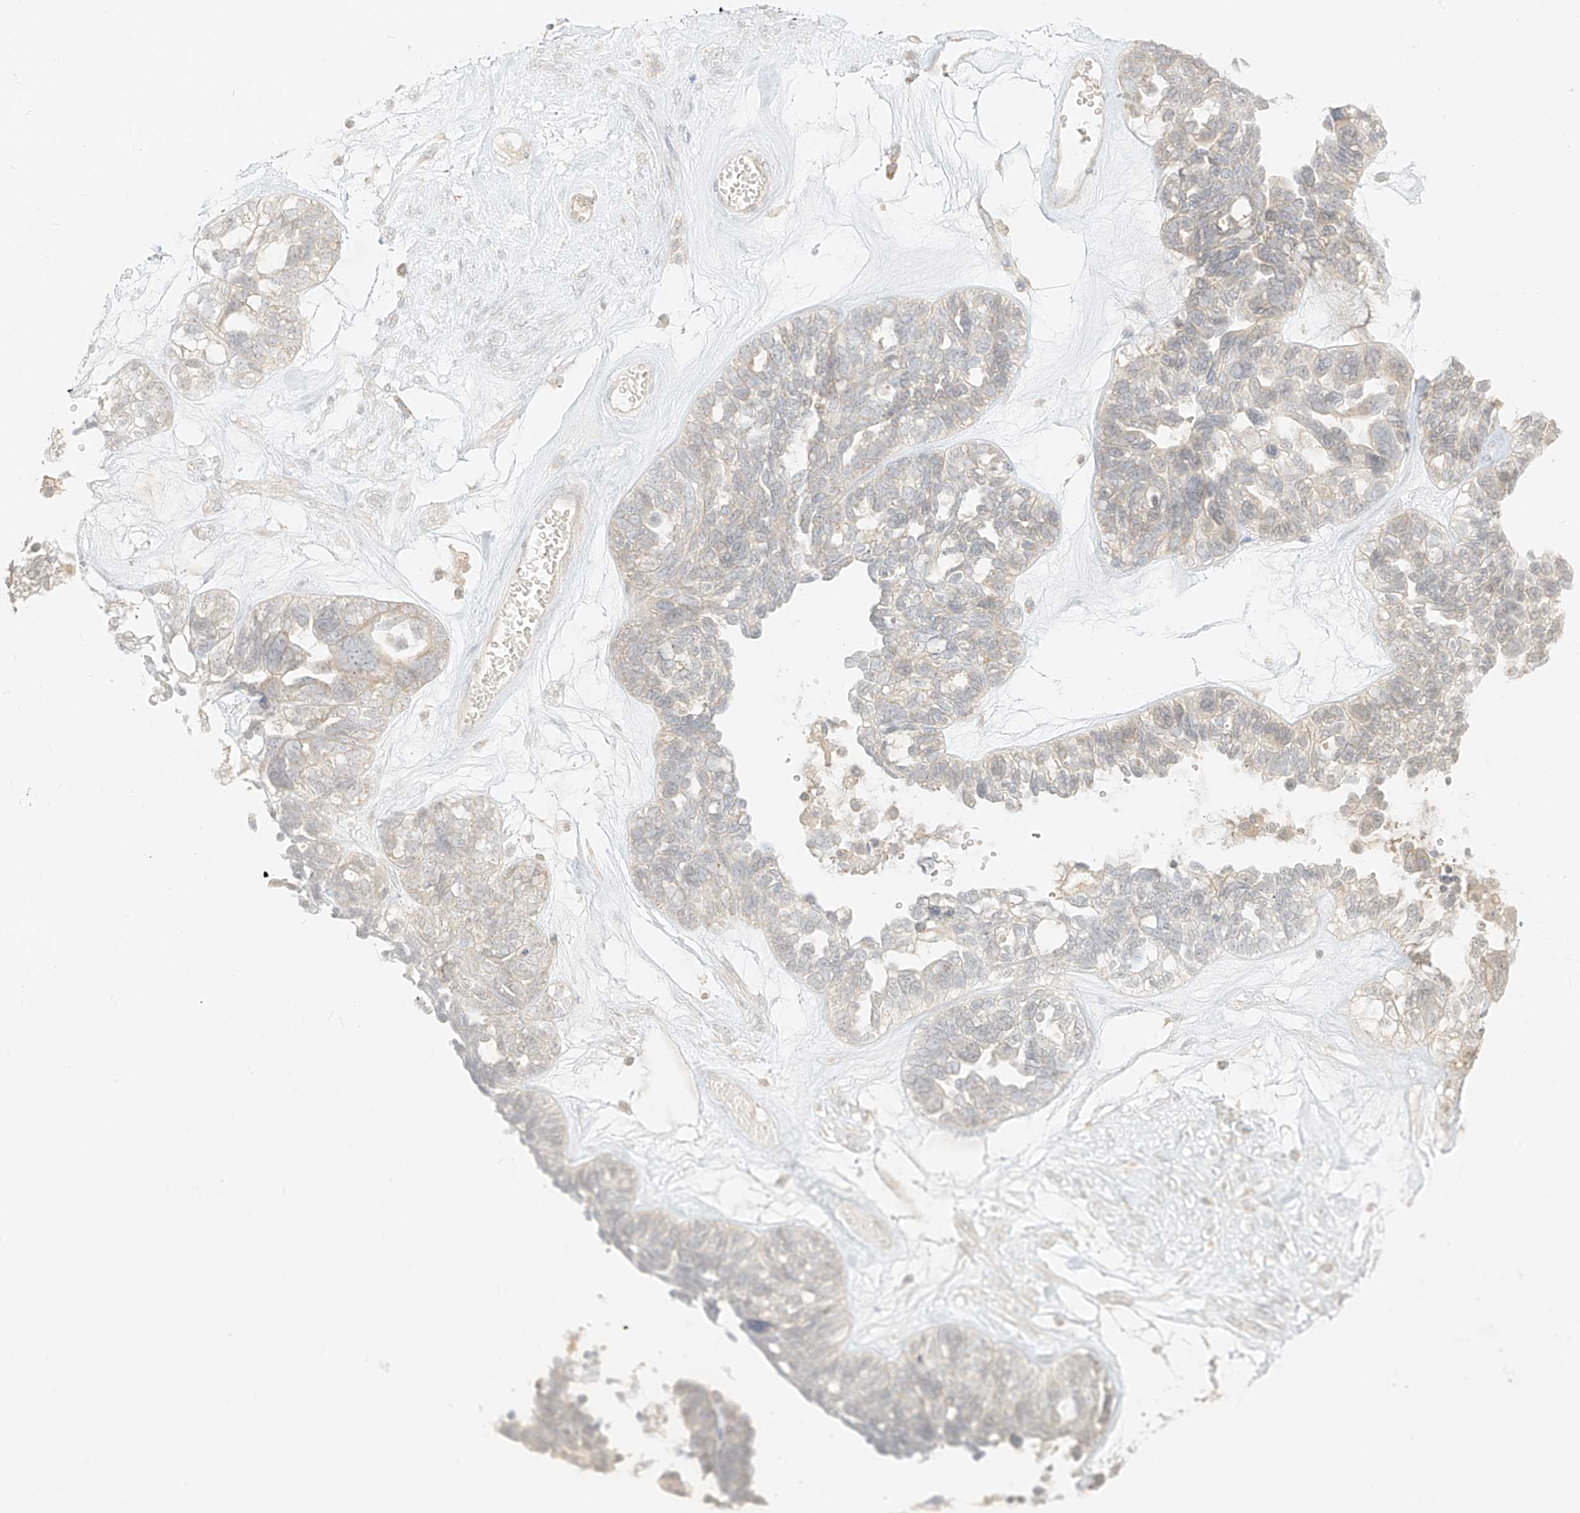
{"staining": {"intensity": "negative", "quantity": "none", "location": "none"}, "tissue": "ovarian cancer", "cell_type": "Tumor cells", "image_type": "cancer", "snomed": [{"axis": "morphology", "description": "Cystadenocarcinoma, serous, NOS"}, {"axis": "topography", "description": "Ovary"}], "caption": "High magnification brightfield microscopy of serous cystadenocarcinoma (ovarian) stained with DAB (3,3'-diaminobenzidine) (brown) and counterstained with hematoxylin (blue): tumor cells show no significant expression.", "gene": "LIPT1", "patient": {"sex": "female", "age": 79}}